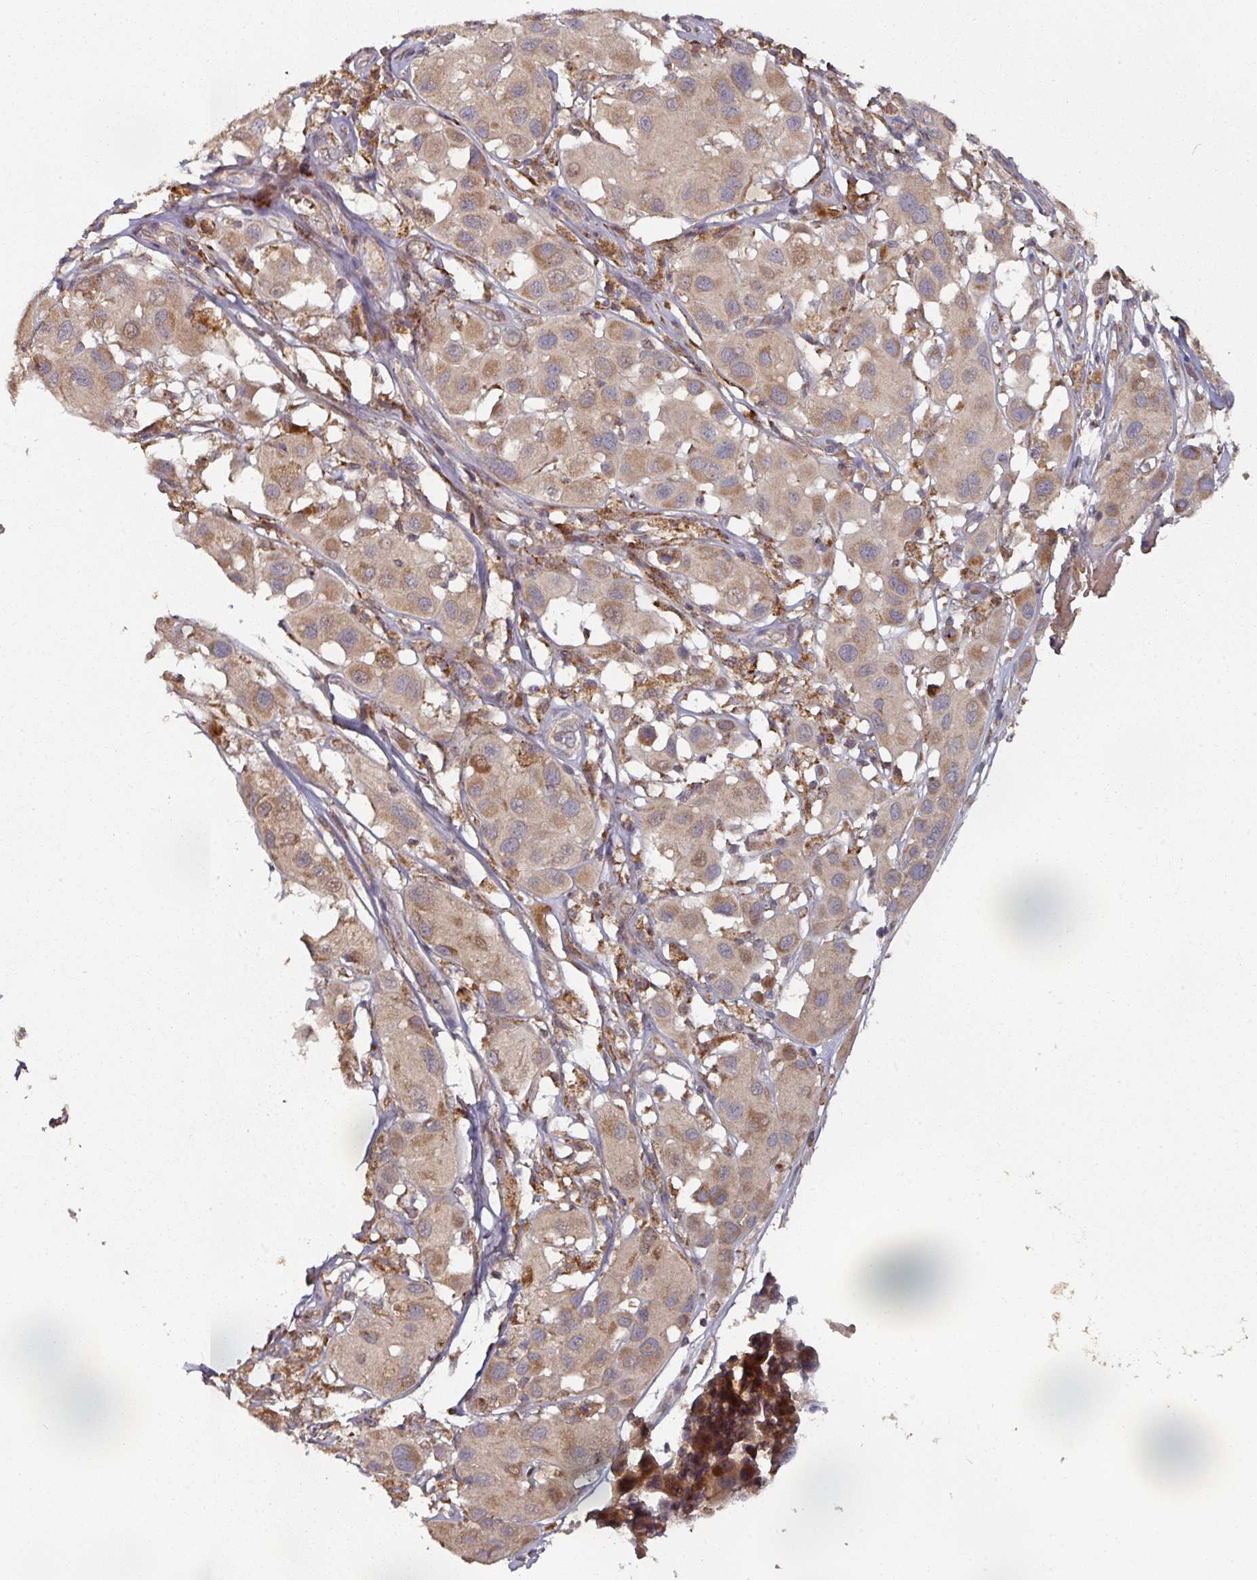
{"staining": {"intensity": "moderate", "quantity": ">75%", "location": "cytoplasmic/membranous"}, "tissue": "melanoma", "cell_type": "Tumor cells", "image_type": "cancer", "snomed": [{"axis": "morphology", "description": "Malignant melanoma, Metastatic site"}, {"axis": "topography", "description": "Skin"}], "caption": "DAB immunohistochemical staining of human malignant melanoma (metastatic site) reveals moderate cytoplasmic/membranous protein positivity in approximately >75% of tumor cells.", "gene": "DNAJC7", "patient": {"sex": "male", "age": 41}}